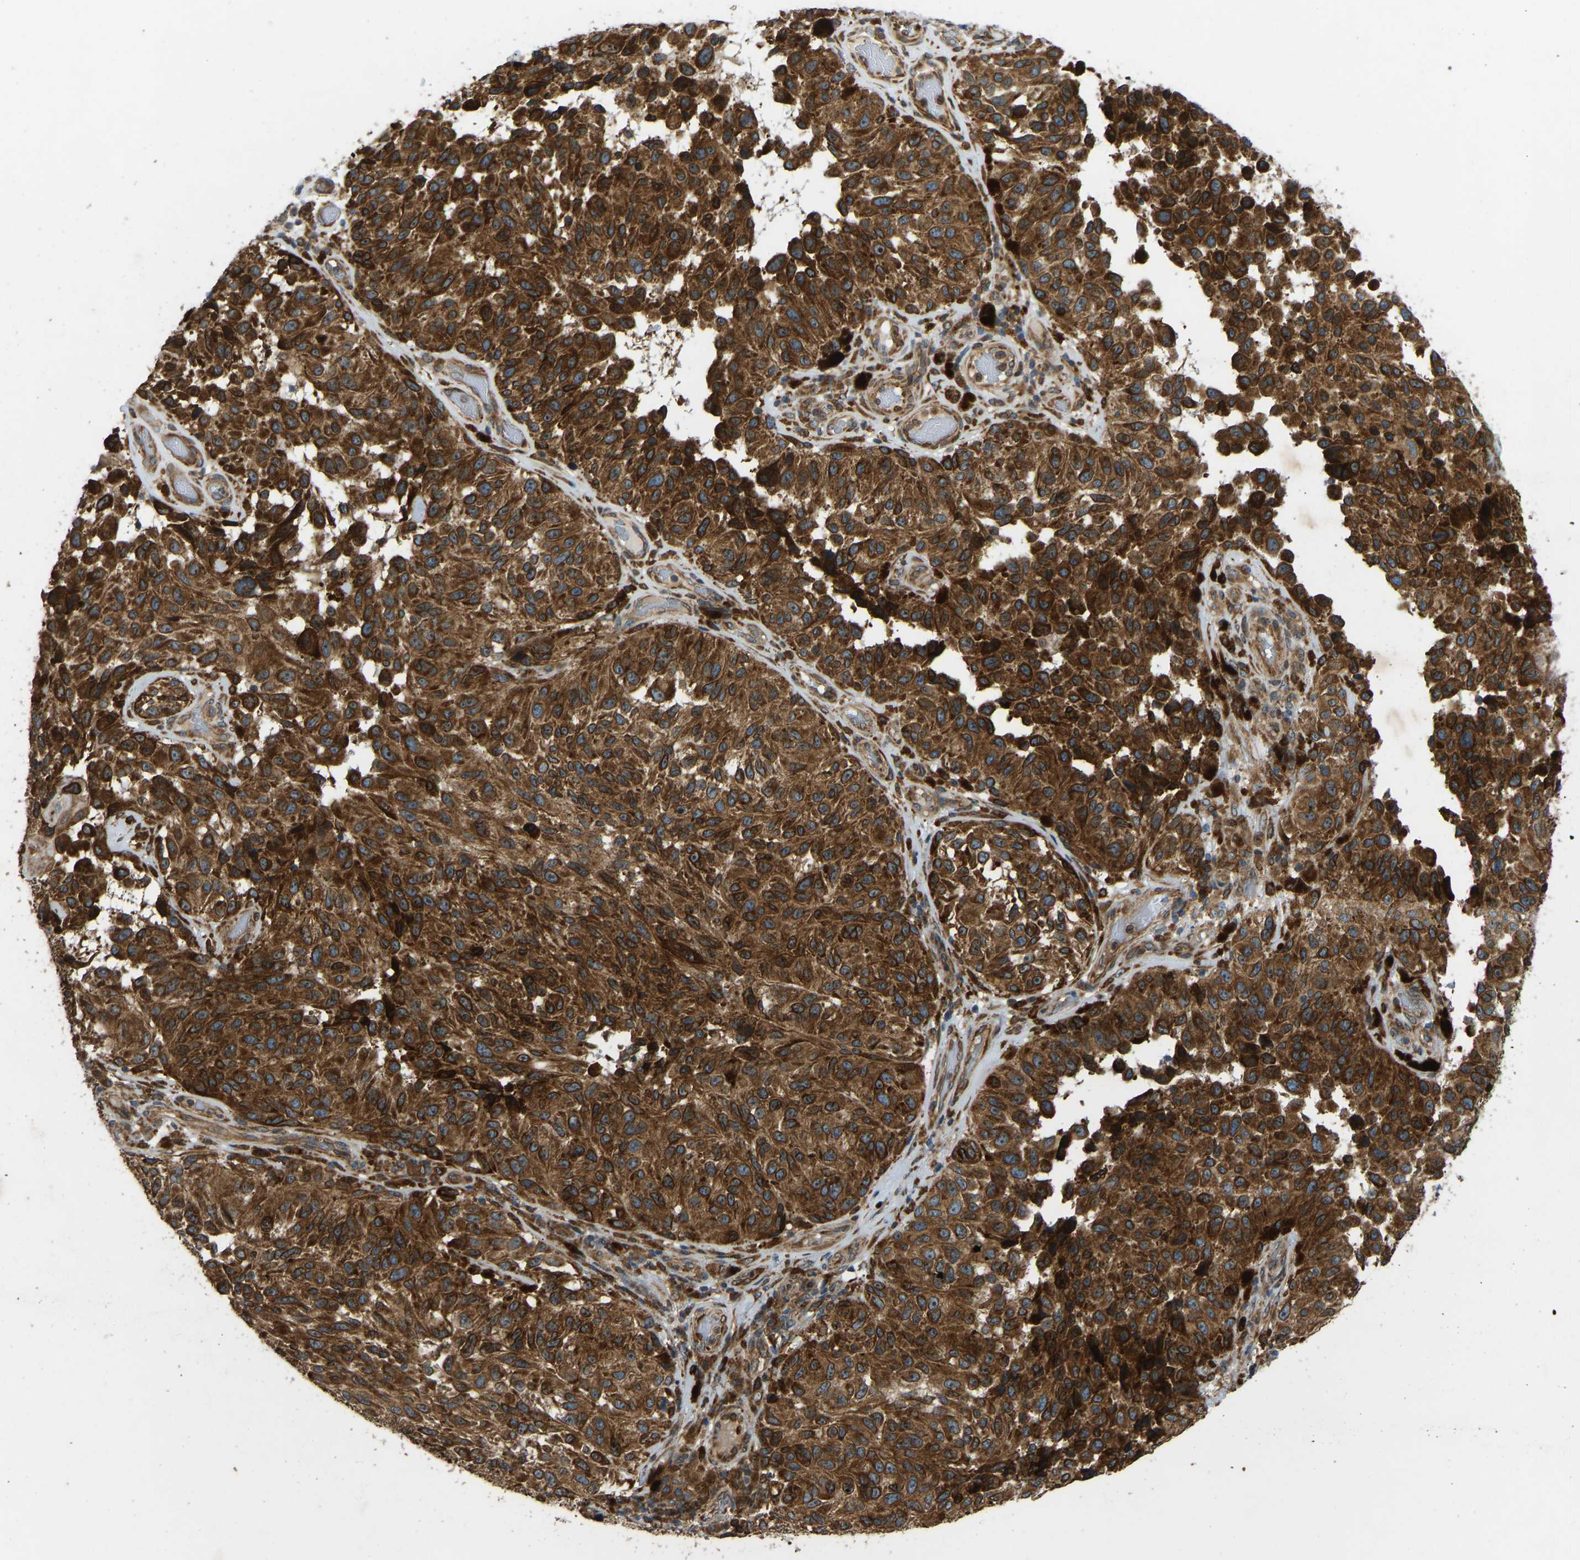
{"staining": {"intensity": "strong", "quantity": ">75%", "location": "cytoplasmic/membranous"}, "tissue": "melanoma", "cell_type": "Tumor cells", "image_type": "cancer", "snomed": [{"axis": "morphology", "description": "Malignant melanoma, NOS"}, {"axis": "topography", "description": "Skin"}], "caption": "High-magnification brightfield microscopy of malignant melanoma stained with DAB (3,3'-diaminobenzidine) (brown) and counterstained with hematoxylin (blue). tumor cells exhibit strong cytoplasmic/membranous expression is appreciated in about>75% of cells.", "gene": "OS9", "patient": {"sex": "female", "age": 73}}